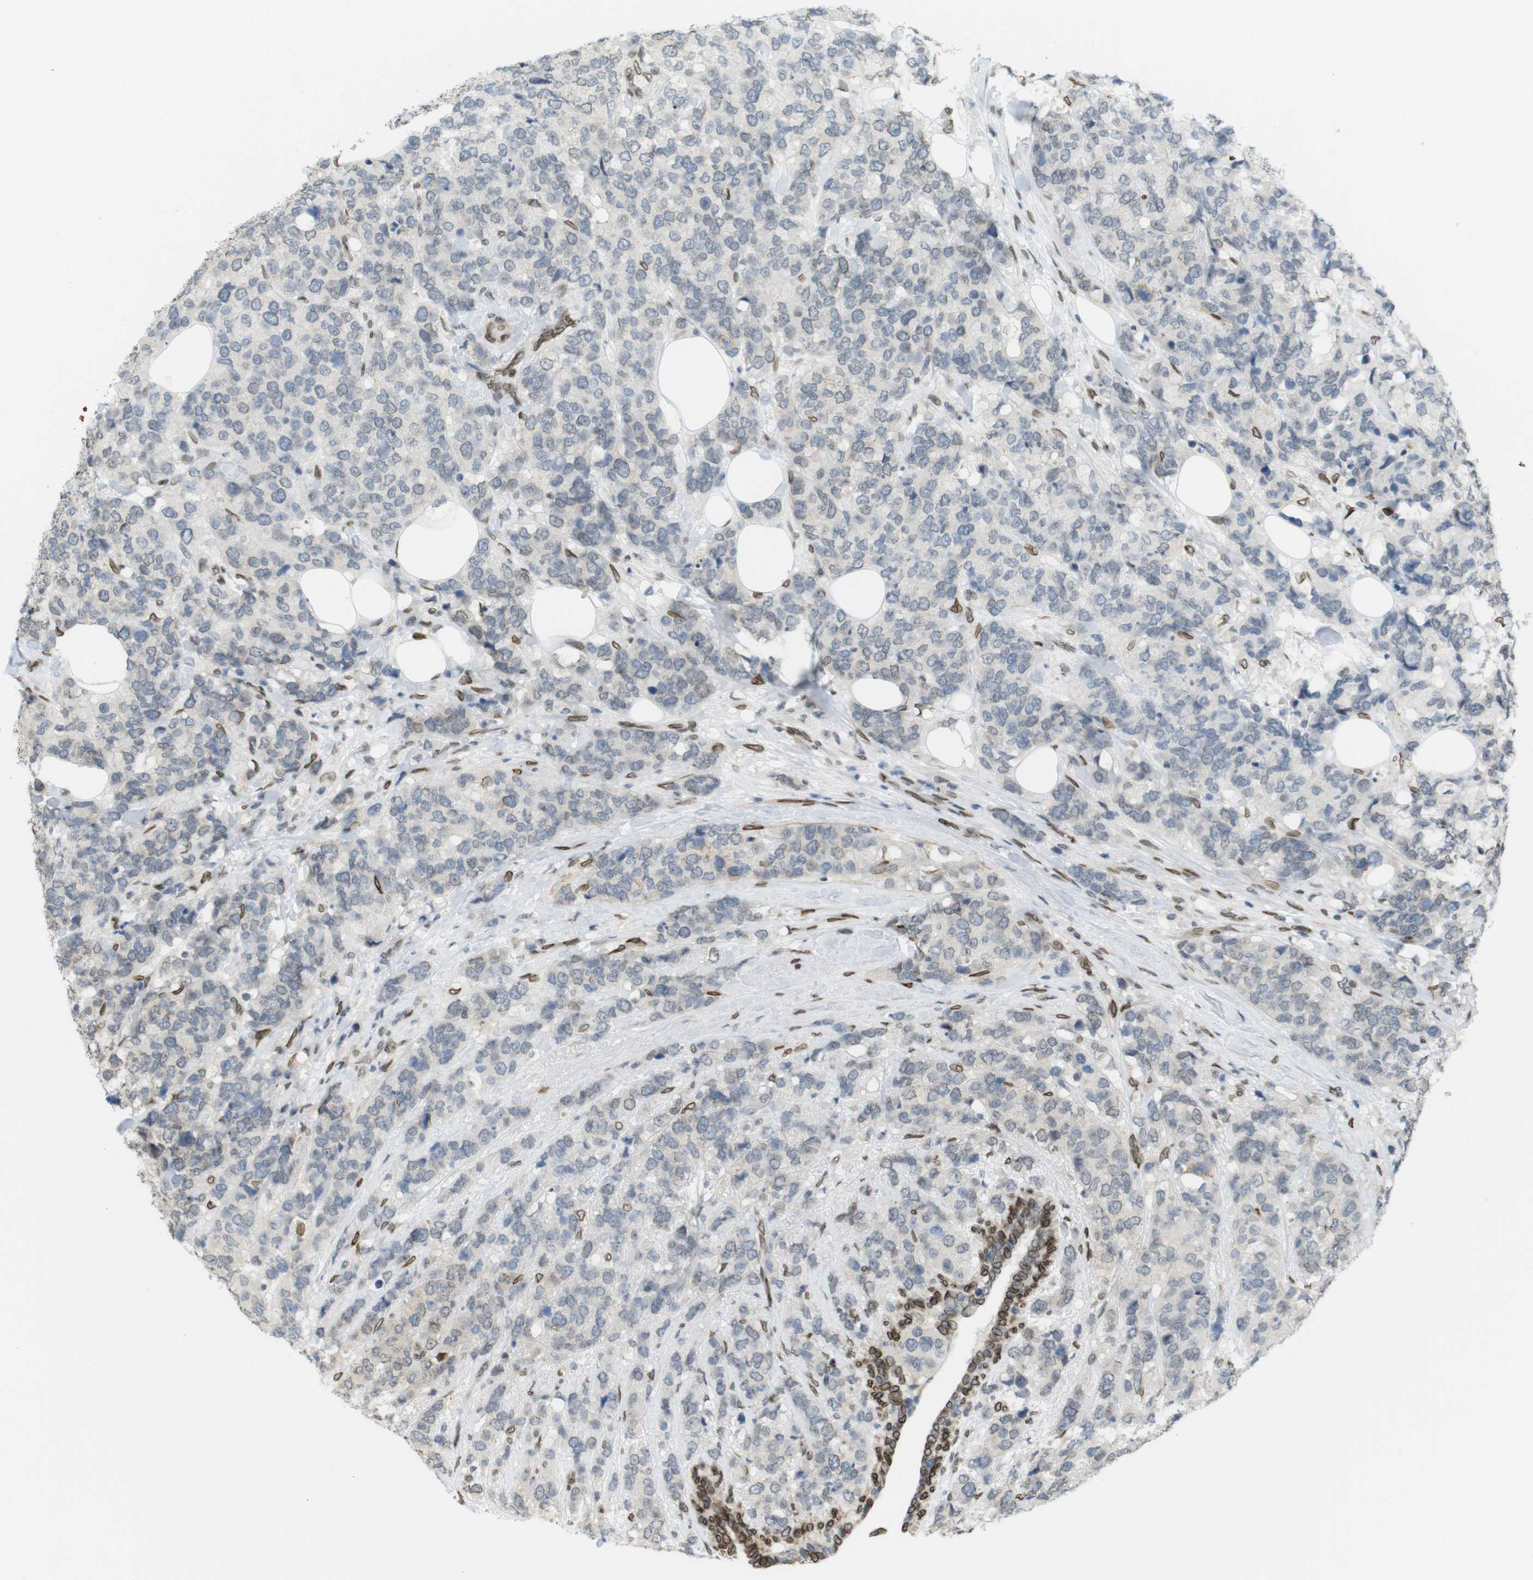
{"staining": {"intensity": "negative", "quantity": "none", "location": "none"}, "tissue": "breast cancer", "cell_type": "Tumor cells", "image_type": "cancer", "snomed": [{"axis": "morphology", "description": "Lobular carcinoma"}, {"axis": "topography", "description": "Breast"}], "caption": "This is a image of immunohistochemistry (IHC) staining of breast cancer (lobular carcinoma), which shows no positivity in tumor cells.", "gene": "ARL6IP6", "patient": {"sex": "female", "age": 59}}